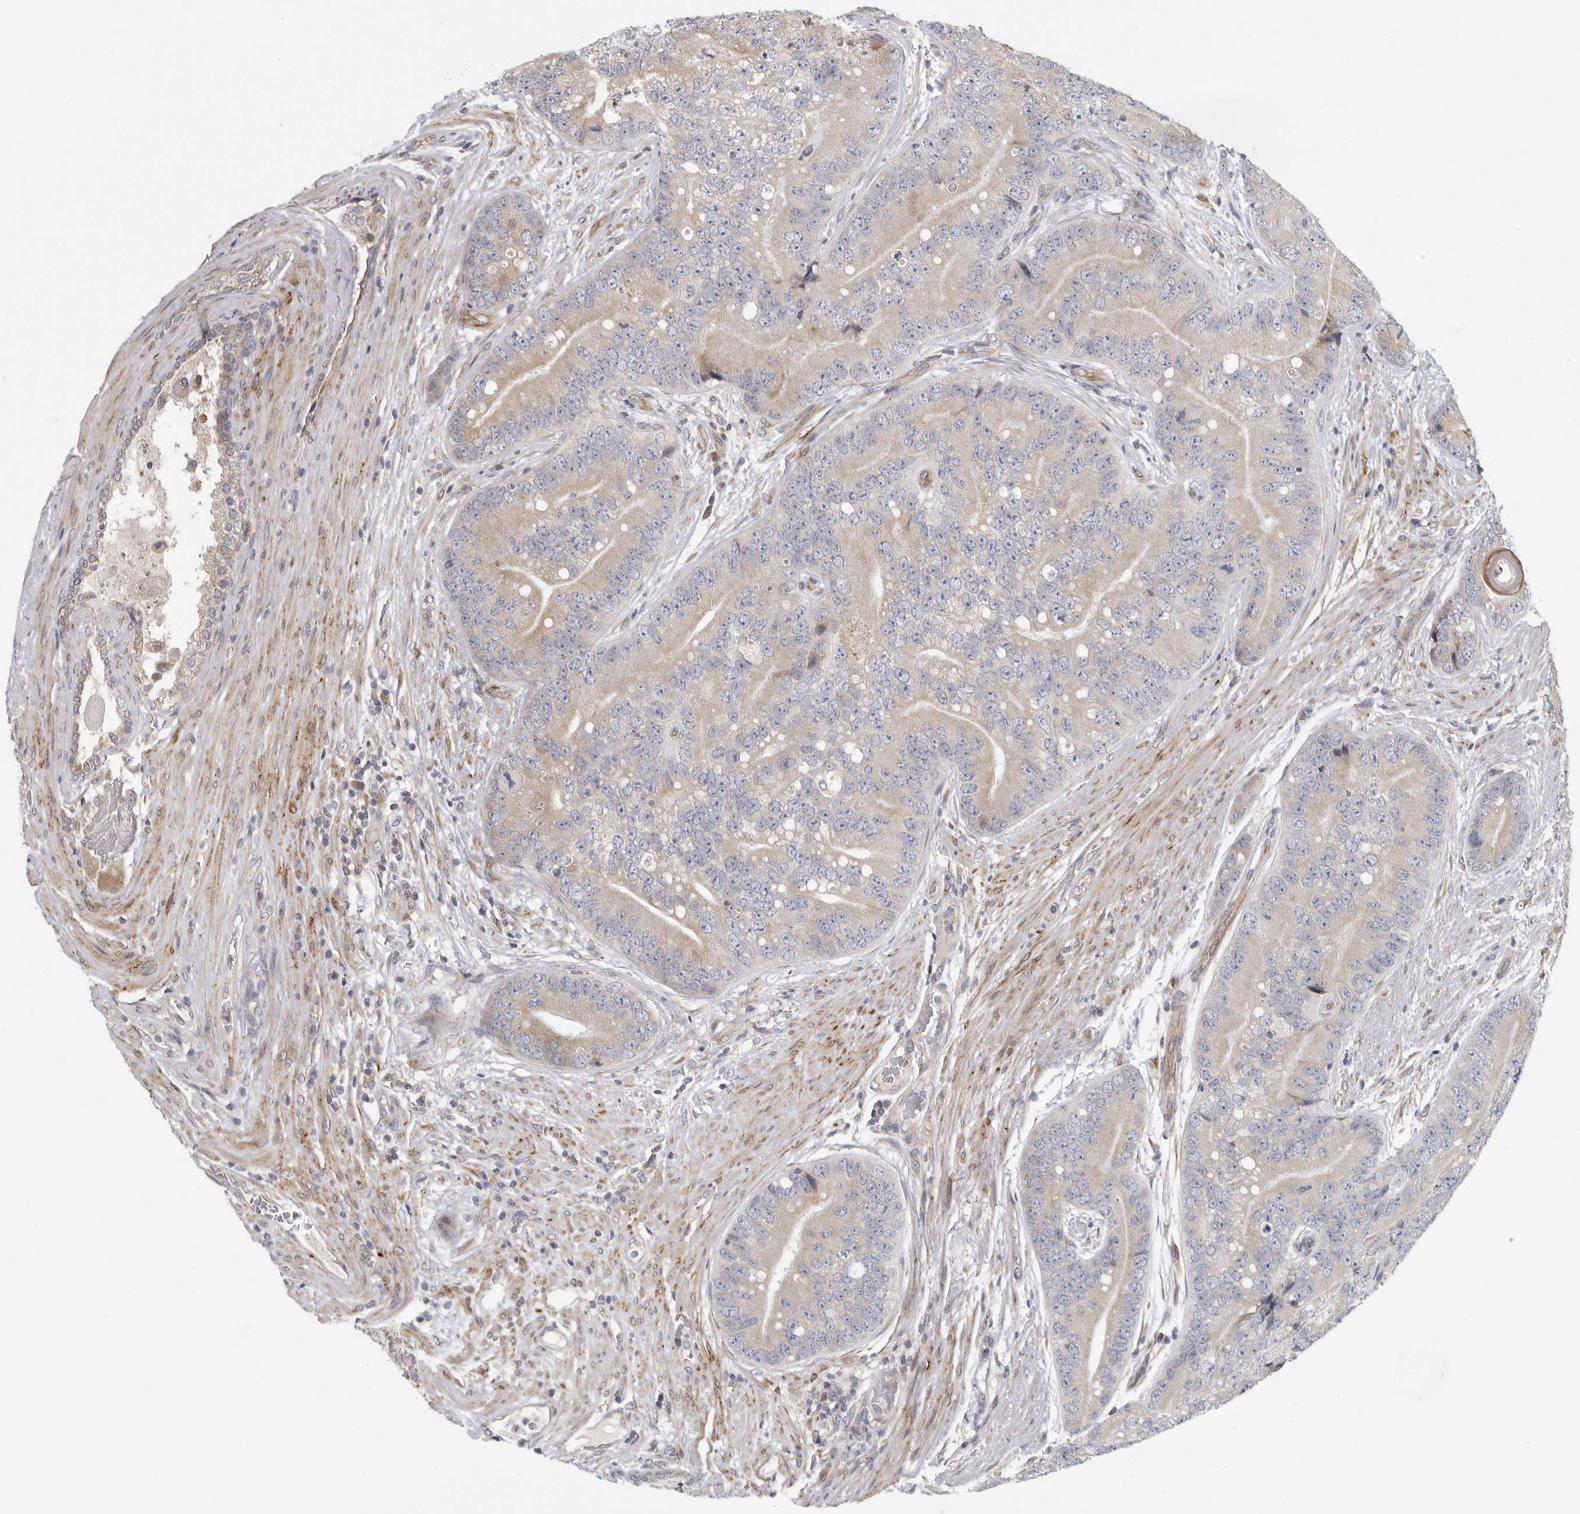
{"staining": {"intensity": "weak", "quantity": "25%-75%", "location": "cytoplasmic/membranous"}, "tissue": "prostate cancer", "cell_type": "Tumor cells", "image_type": "cancer", "snomed": [{"axis": "morphology", "description": "Adenocarcinoma, High grade"}, {"axis": "topography", "description": "Prostate"}], "caption": "The photomicrograph reveals immunohistochemical staining of prostate high-grade adenocarcinoma. There is weak cytoplasmic/membranous positivity is present in approximately 25%-75% of tumor cells.", "gene": "BCAP29", "patient": {"sex": "male", "age": 70}}